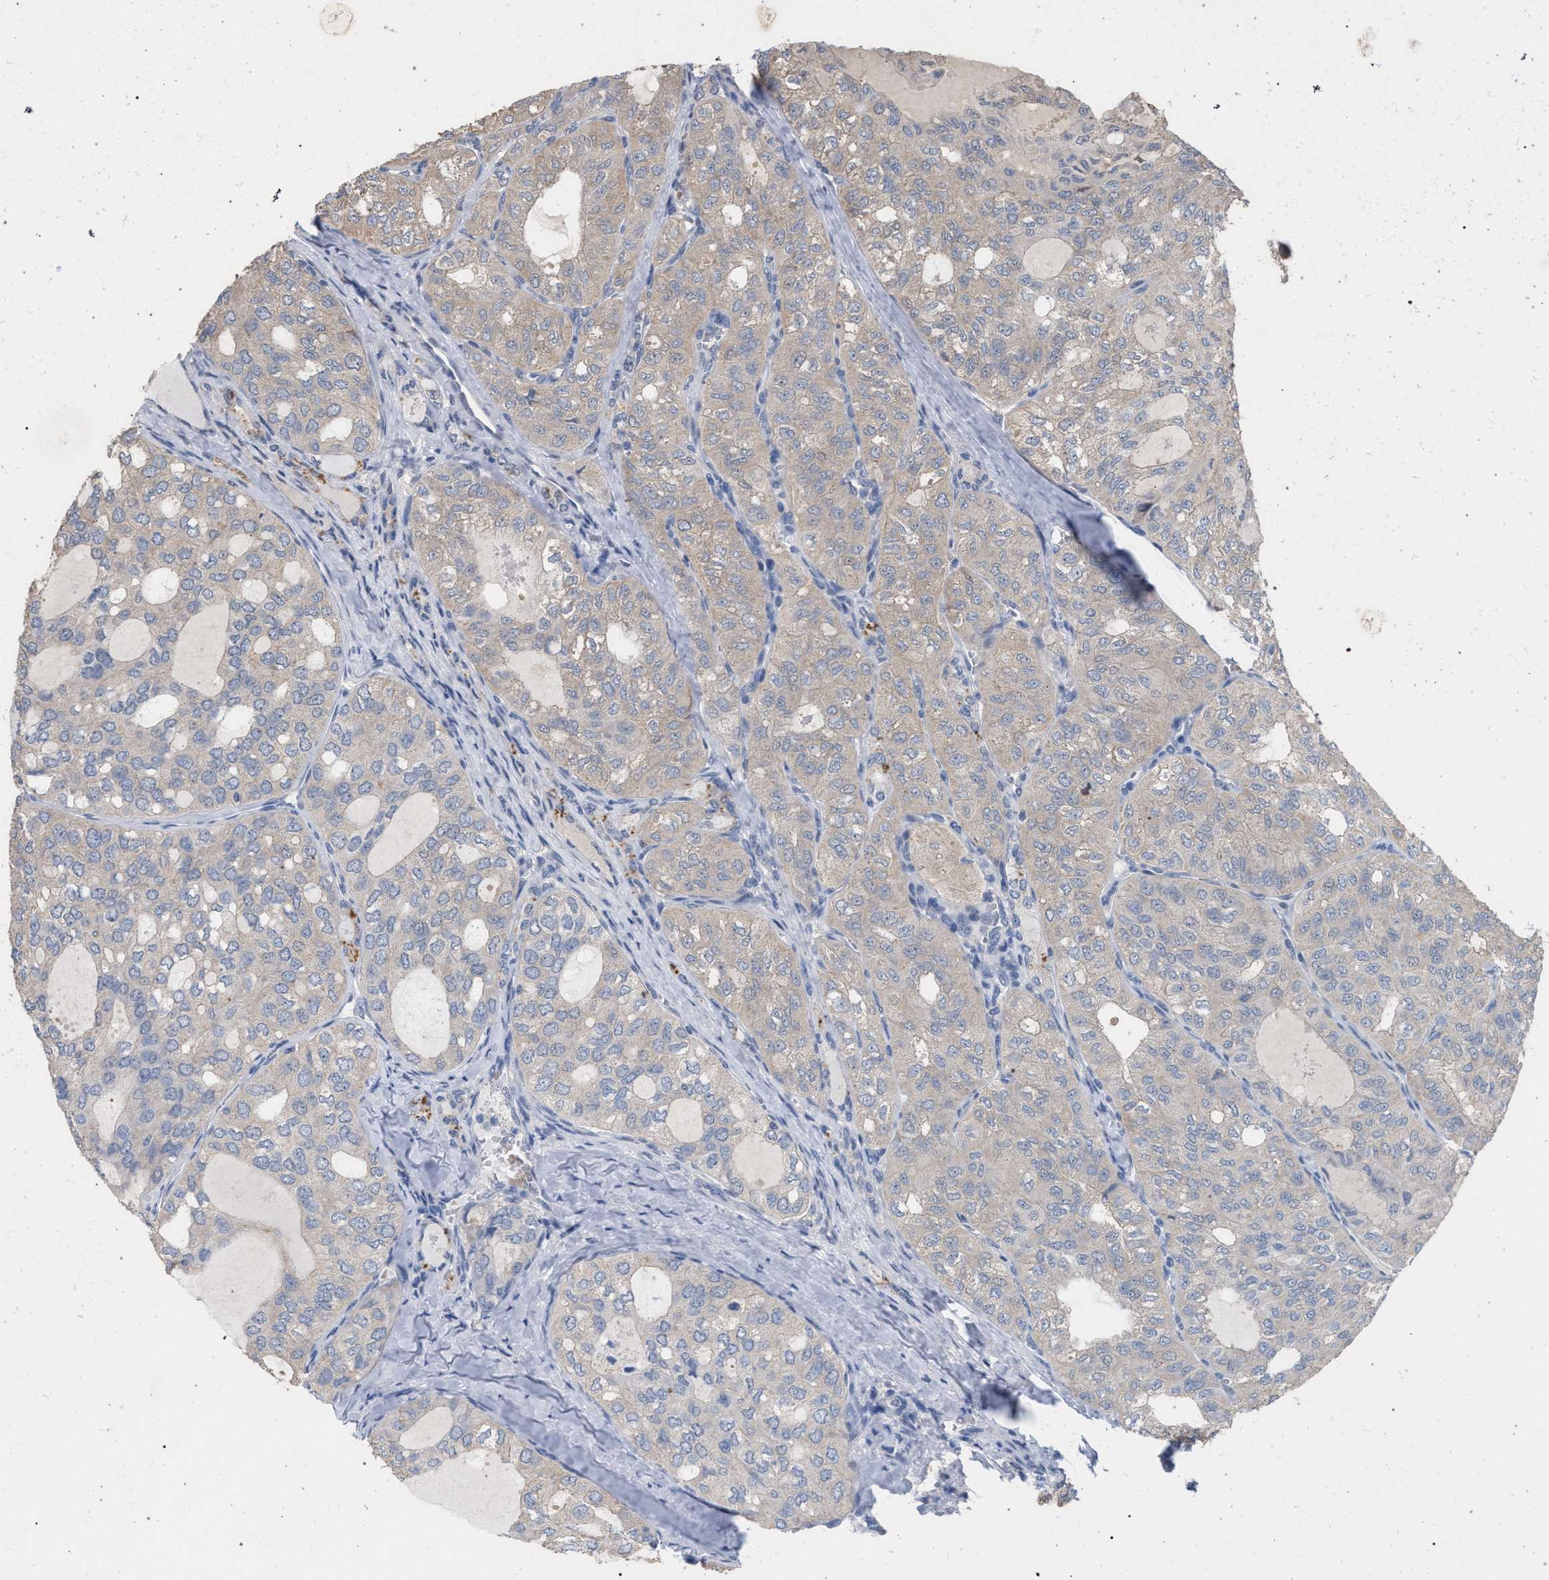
{"staining": {"intensity": "weak", "quantity": "25%-75%", "location": "cytoplasmic/membranous"}, "tissue": "thyroid cancer", "cell_type": "Tumor cells", "image_type": "cancer", "snomed": [{"axis": "morphology", "description": "Follicular adenoma carcinoma, NOS"}, {"axis": "topography", "description": "Thyroid gland"}], "caption": "Thyroid follicular adenoma carcinoma stained with DAB (3,3'-diaminobenzidine) IHC reveals low levels of weak cytoplasmic/membranous expression in about 25%-75% of tumor cells.", "gene": "TECPR1", "patient": {"sex": "male", "age": 75}}